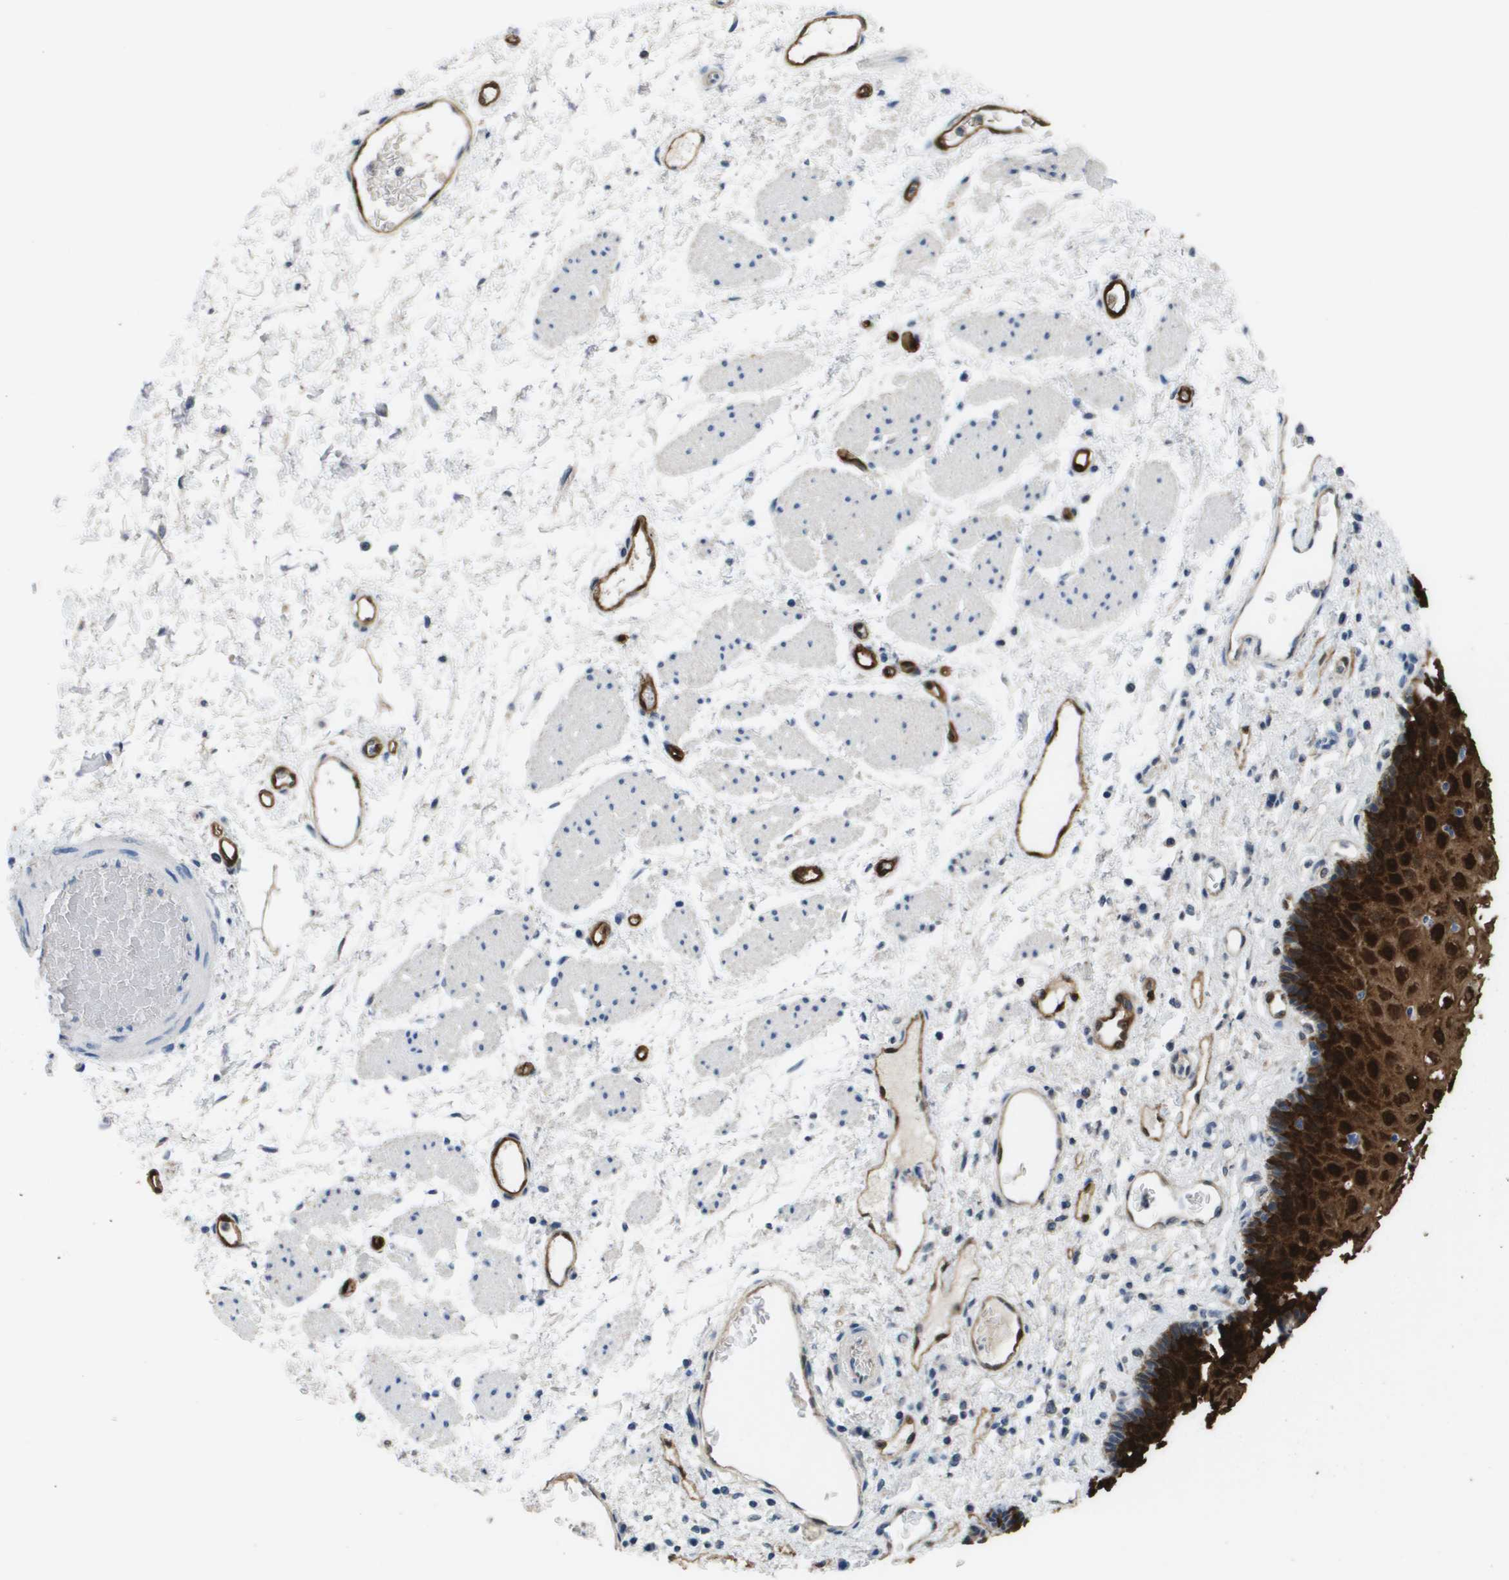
{"staining": {"intensity": "strong", "quantity": ">75%", "location": "cytoplasmic/membranous,nuclear"}, "tissue": "esophagus", "cell_type": "Squamous epithelial cells", "image_type": "normal", "snomed": [{"axis": "morphology", "description": "Normal tissue, NOS"}, {"axis": "topography", "description": "Esophagus"}], "caption": "Squamous epithelial cells display strong cytoplasmic/membranous,nuclear staining in about >75% of cells in unremarkable esophagus.", "gene": "FABP5", "patient": {"sex": "male", "age": 54}}